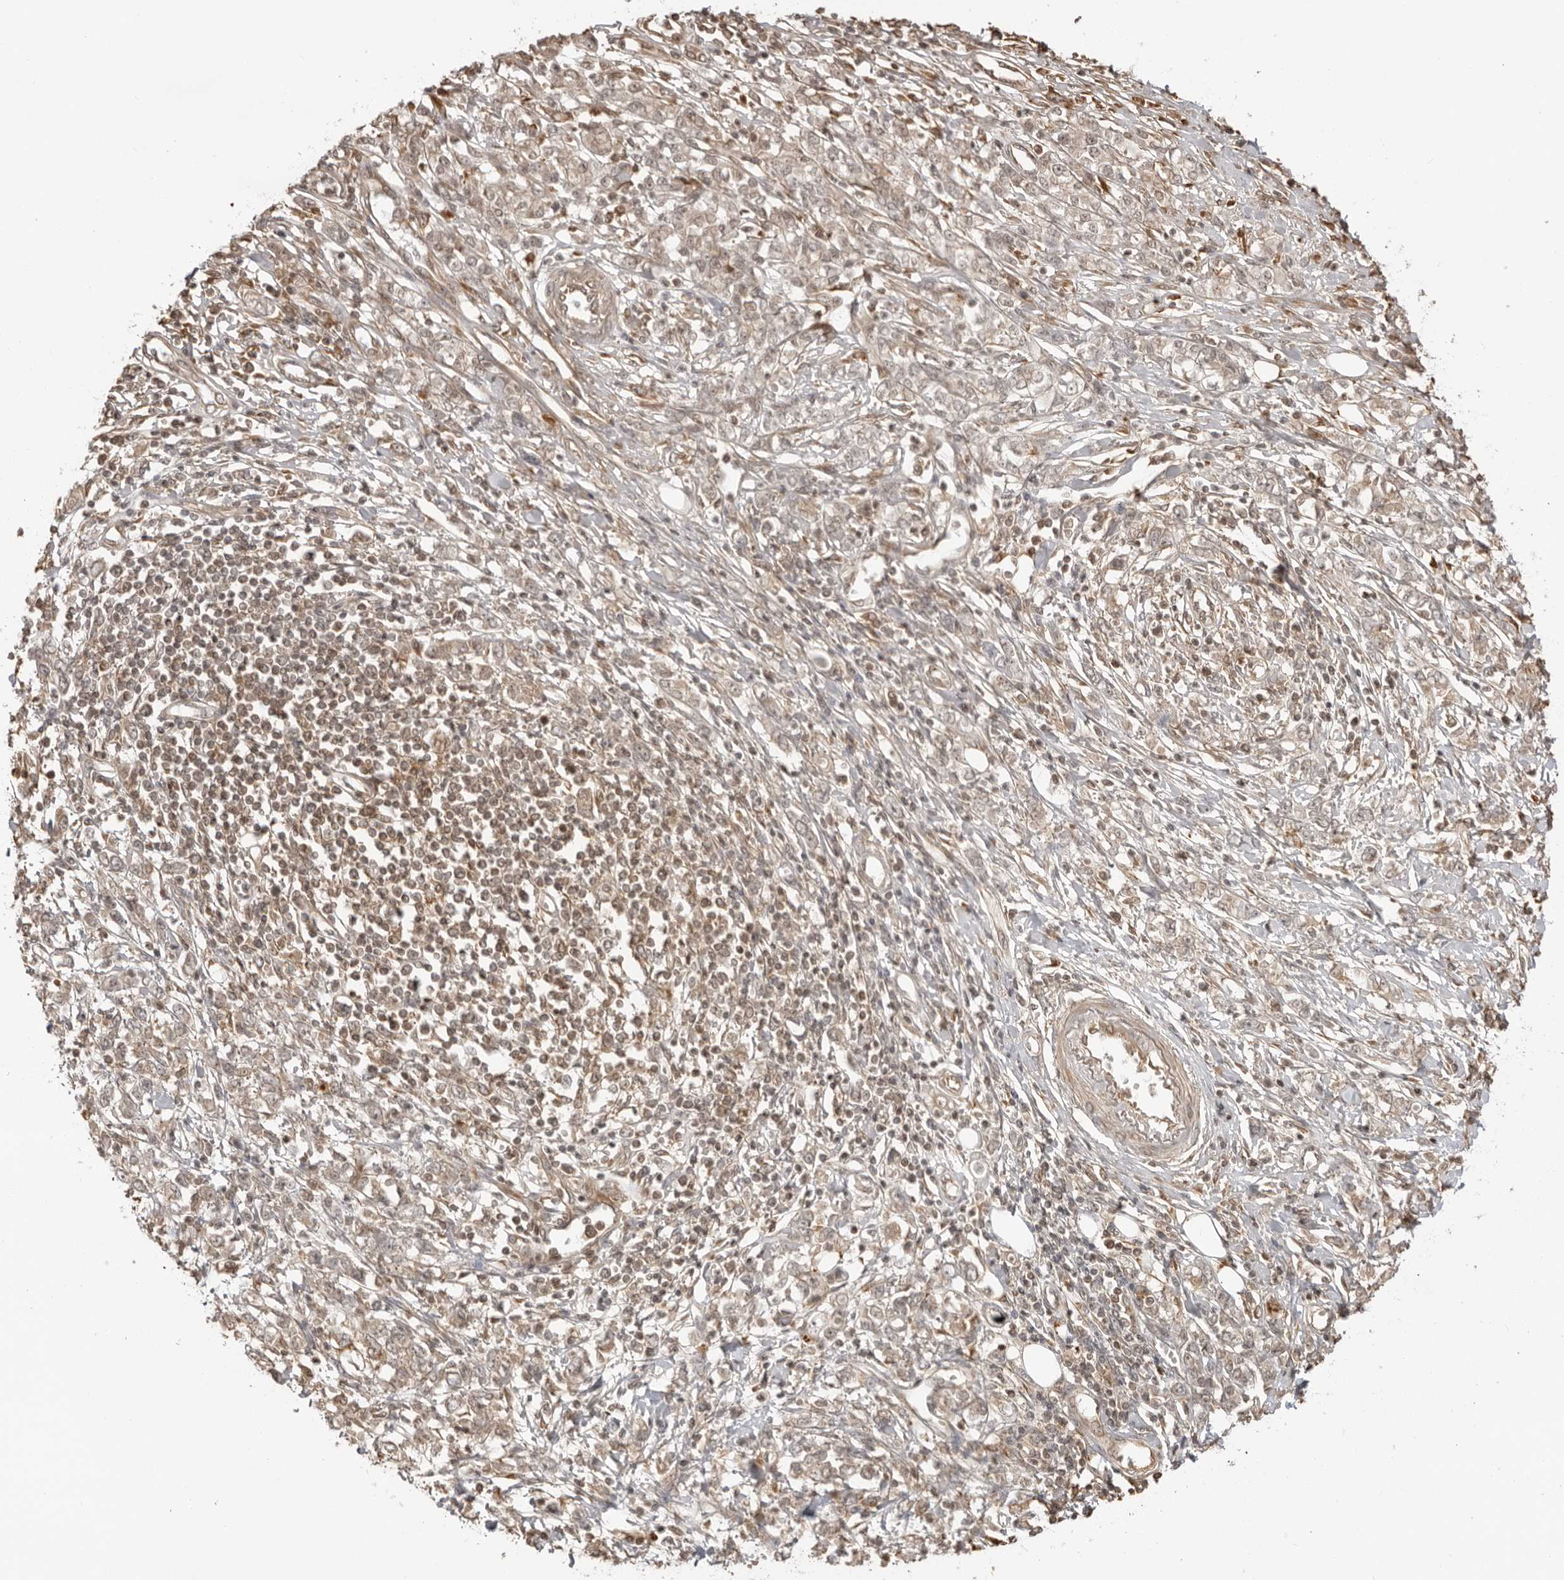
{"staining": {"intensity": "weak", "quantity": ">75%", "location": "cytoplasmic/membranous,nuclear"}, "tissue": "stomach cancer", "cell_type": "Tumor cells", "image_type": "cancer", "snomed": [{"axis": "morphology", "description": "Adenocarcinoma, NOS"}, {"axis": "topography", "description": "Stomach"}], "caption": "An IHC image of tumor tissue is shown. Protein staining in brown highlights weak cytoplasmic/membranous and nuclear positivity in adenocarcinoma (stomach) within tumor cells. The protein of interest is shown in brown color, while the nuclei are stained blue.", "gene": "IKBKE", "patient": {"sex": "female", "age": 76}}